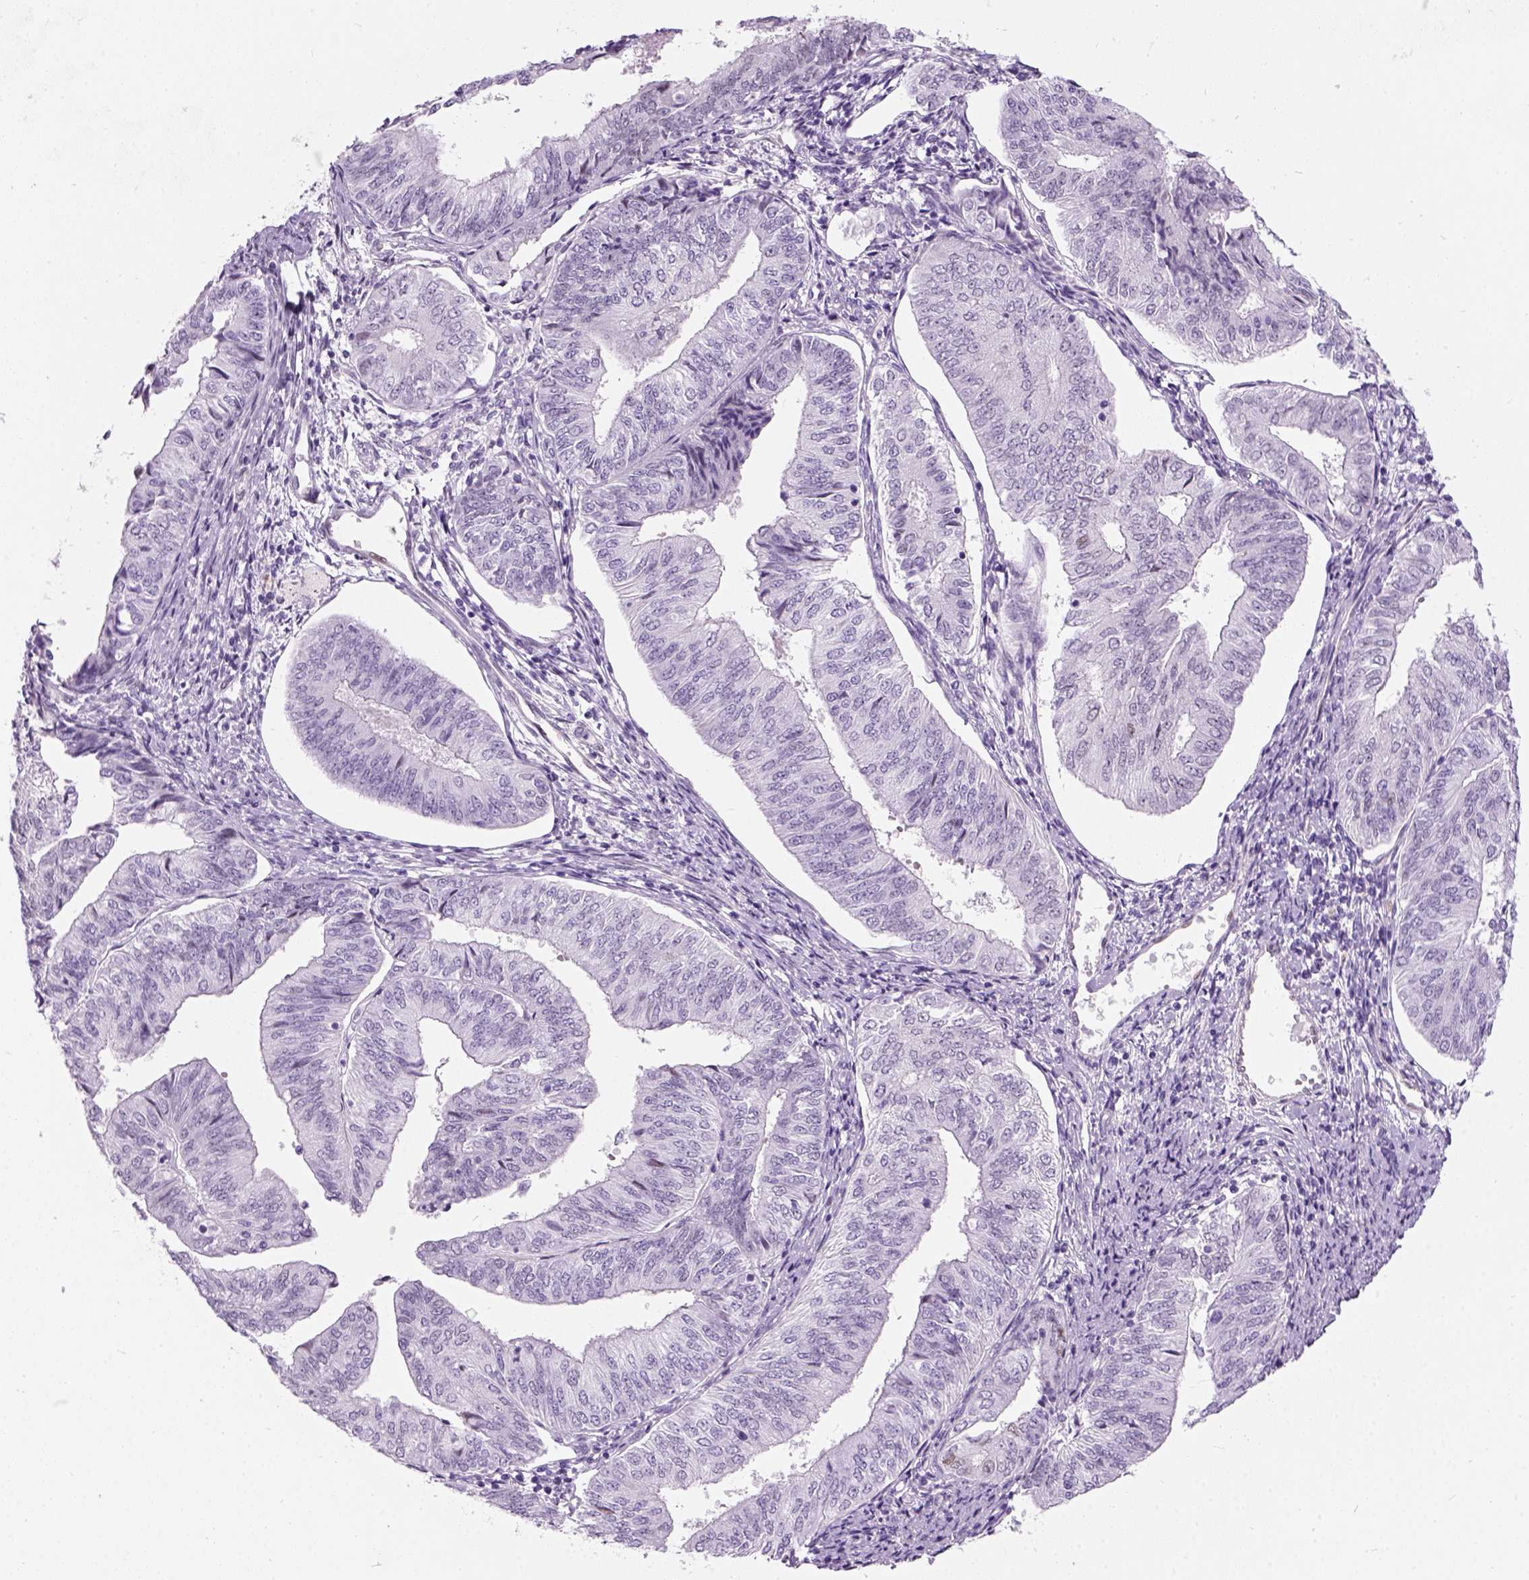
{"staining": {"intensity": "negative", "quantity": "none", "location": "none"}, "tissue": "endometrial cancer", "cell_type": "Tumor cells", "image_type": "cancer", "snomed": [{"axis": "morphology", "description": "Adenocarcinoma, NOS"}, {"axis": "topography", "description": "Endometrium"}], "caption": "A histopathology image of endometrial cancer stained for a protein shows no brown staining in tumor cells. (DAB immunohistochemistry, high magnification).", "gene": "AXDND1", "patient": {"sex": "female", "age": 58}}